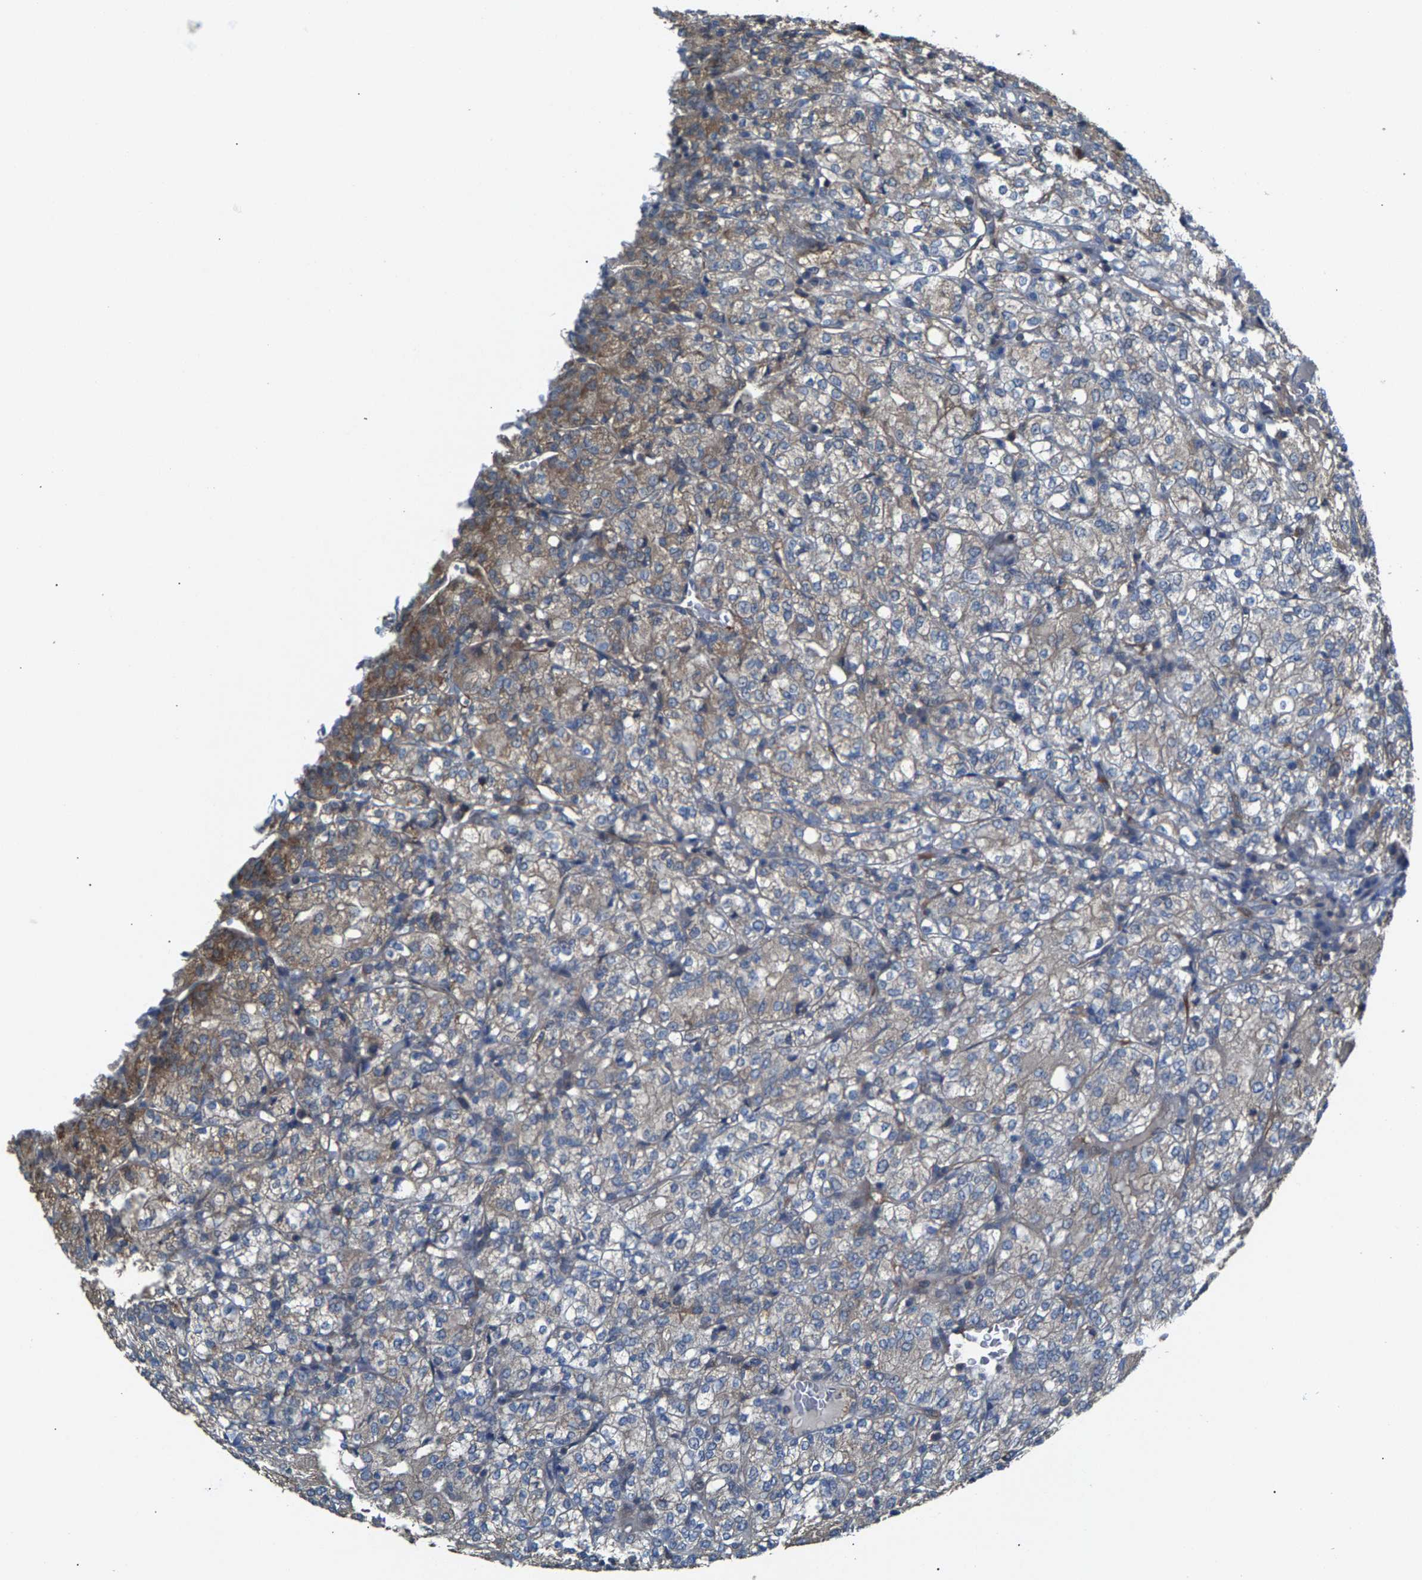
{"staining": {"intensity": "moderate", "quantity": "<25%", "location": "cytoplasmic/membranous"}, "tissue": "renal cancer", "cell_type": "Tumor cells", "image_type": "cancer", "snomed": [{"axis": "morphology", "description": "Adenocarcinoma, NOS"}, {"axis": "topography", "description": "Kidney"}], "caption": "A low amount of moderate cytoplasmic/membranous expression is seen in about <25% of tumor cells in renal adenocarcinoma tissue.", "gene": "MRM1", "patient": {"sex": "male", "age": 77}}